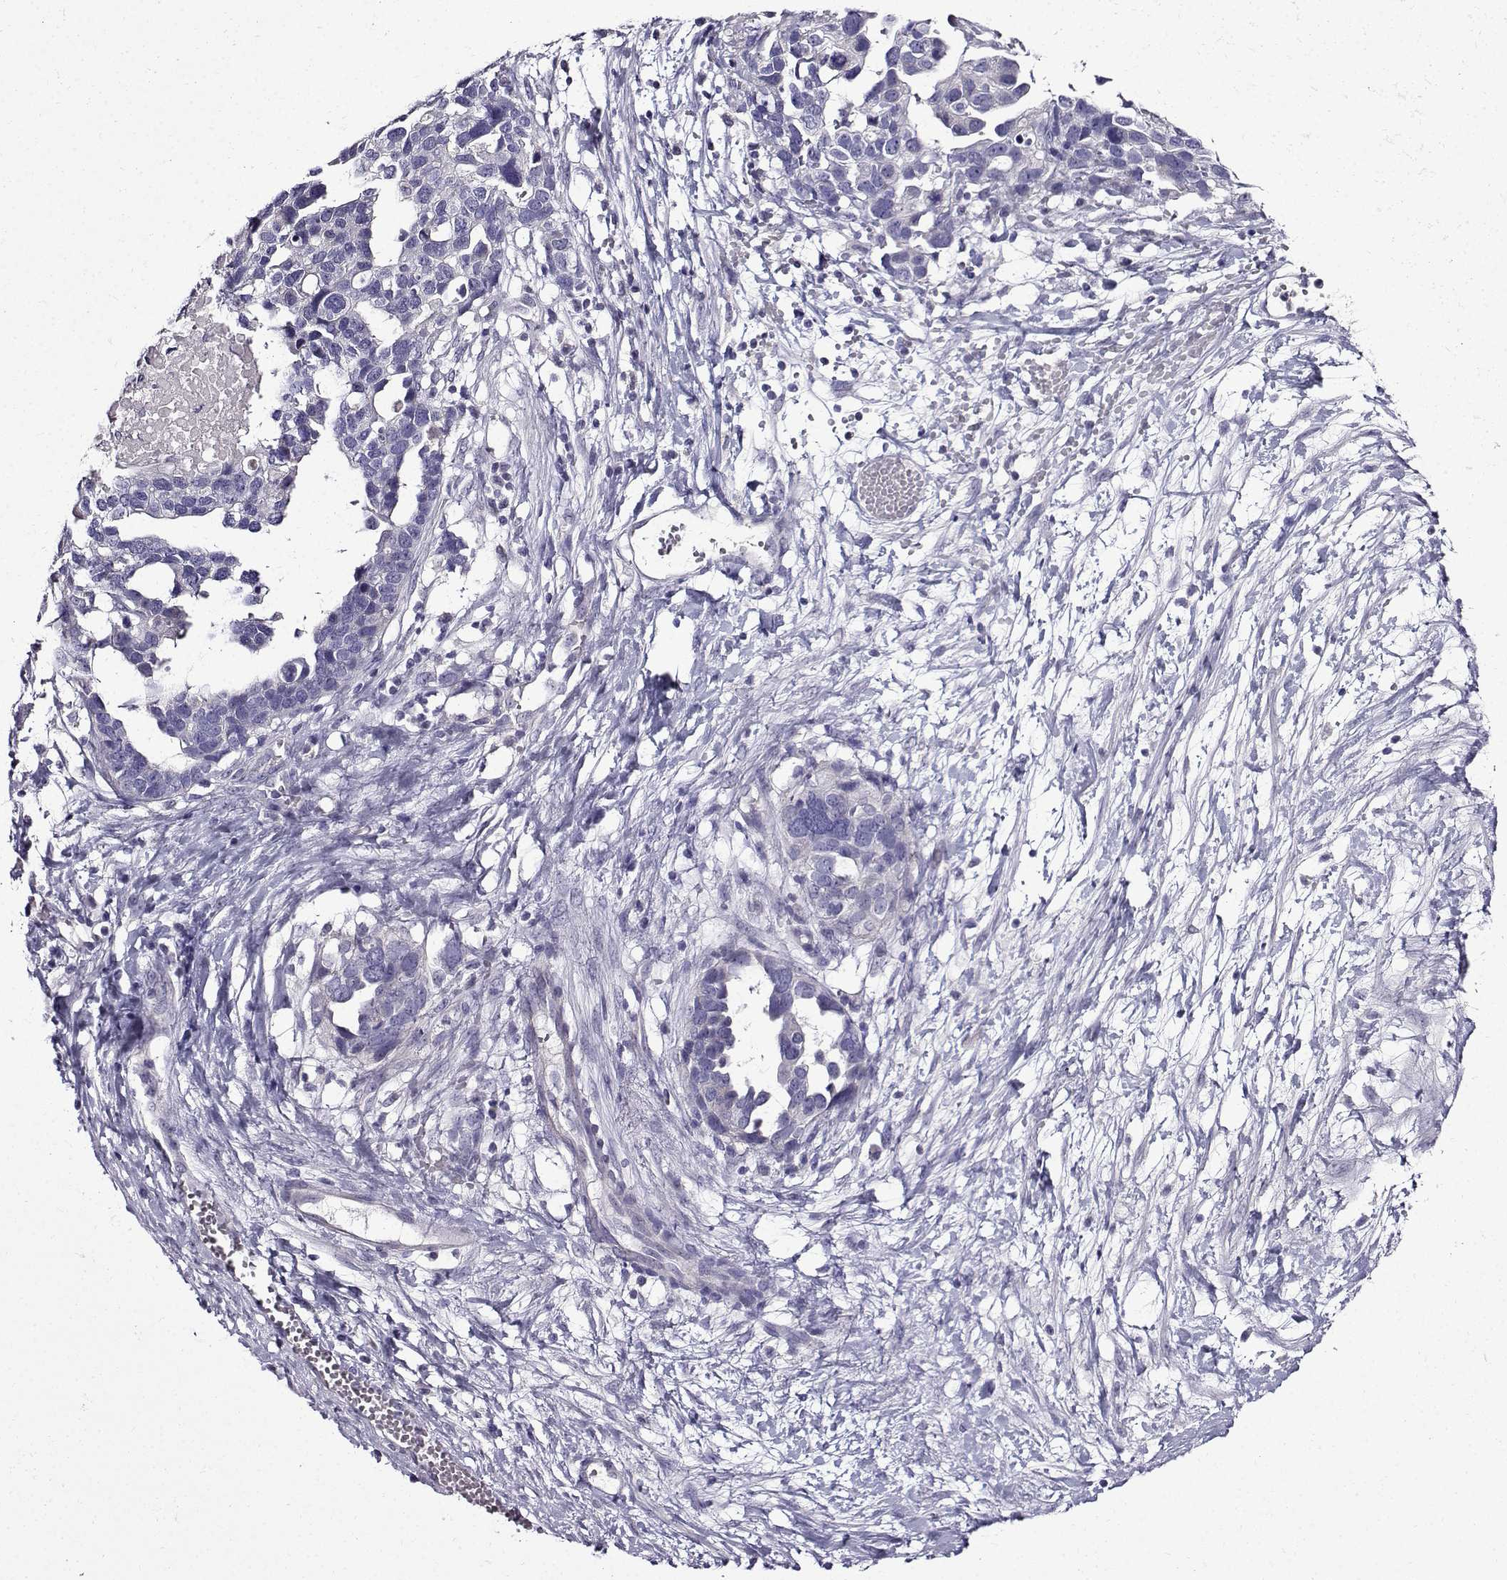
{"staining": {"intensity": "negative", "quantity": "none", "location": "none"}, "tissue": "ovarian cancer", "cell_type": "Tumor cells", "image_type": "cancer", "snomed": [{"axis": "morphology", "description": "Cystadenocarcinoma, serous, NOS"}, {"axis": "topography", "description": "Ovary"}], "caption": "An image of ovarian cancer stained for a protein exhibits no brown staining in tumor cells.", "gene": "TMEM266", "patient": {"sex": "female", "age": 54}}